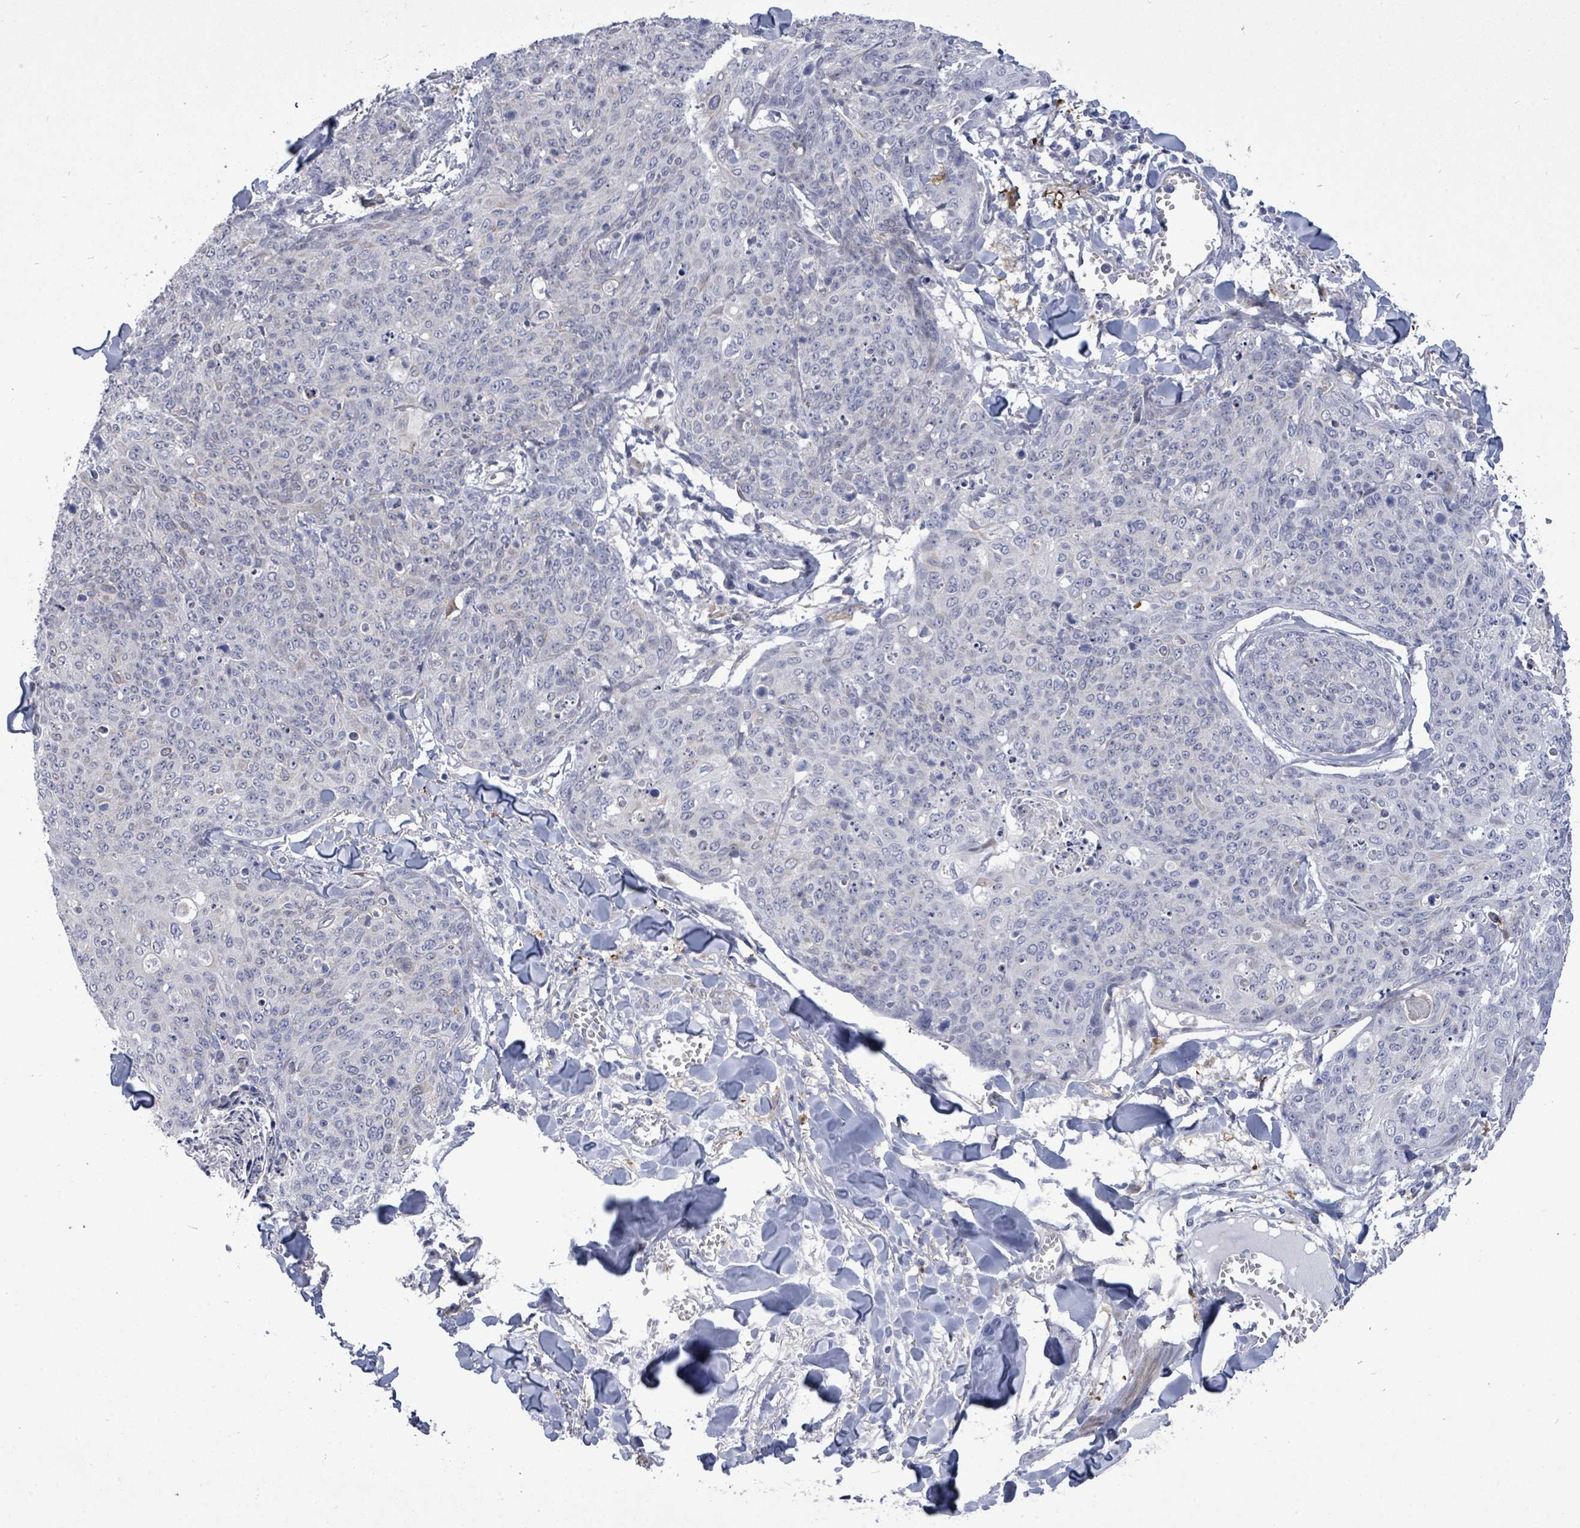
{"staining": {"intensity": "negative", "quantity": "none", "location": "none"}, "tissue": "skin cancer", "cell_type": "Tumor cells", "image_type": "cancer", "snomed": [{"axis": "morphology", "description": "Squamous cell carcinoma, NOS"}, {"axis": "topography", "description": "Skin"}, {"axis": "topography", "description": "Vulva"}], "caption": "Photomicrograph shows no significant protein positivity in tumor cells of skin cancer (squamous cell carcinoma).", "gene": "CT45A5", "patient": {"sex": "female", "age": 85}}